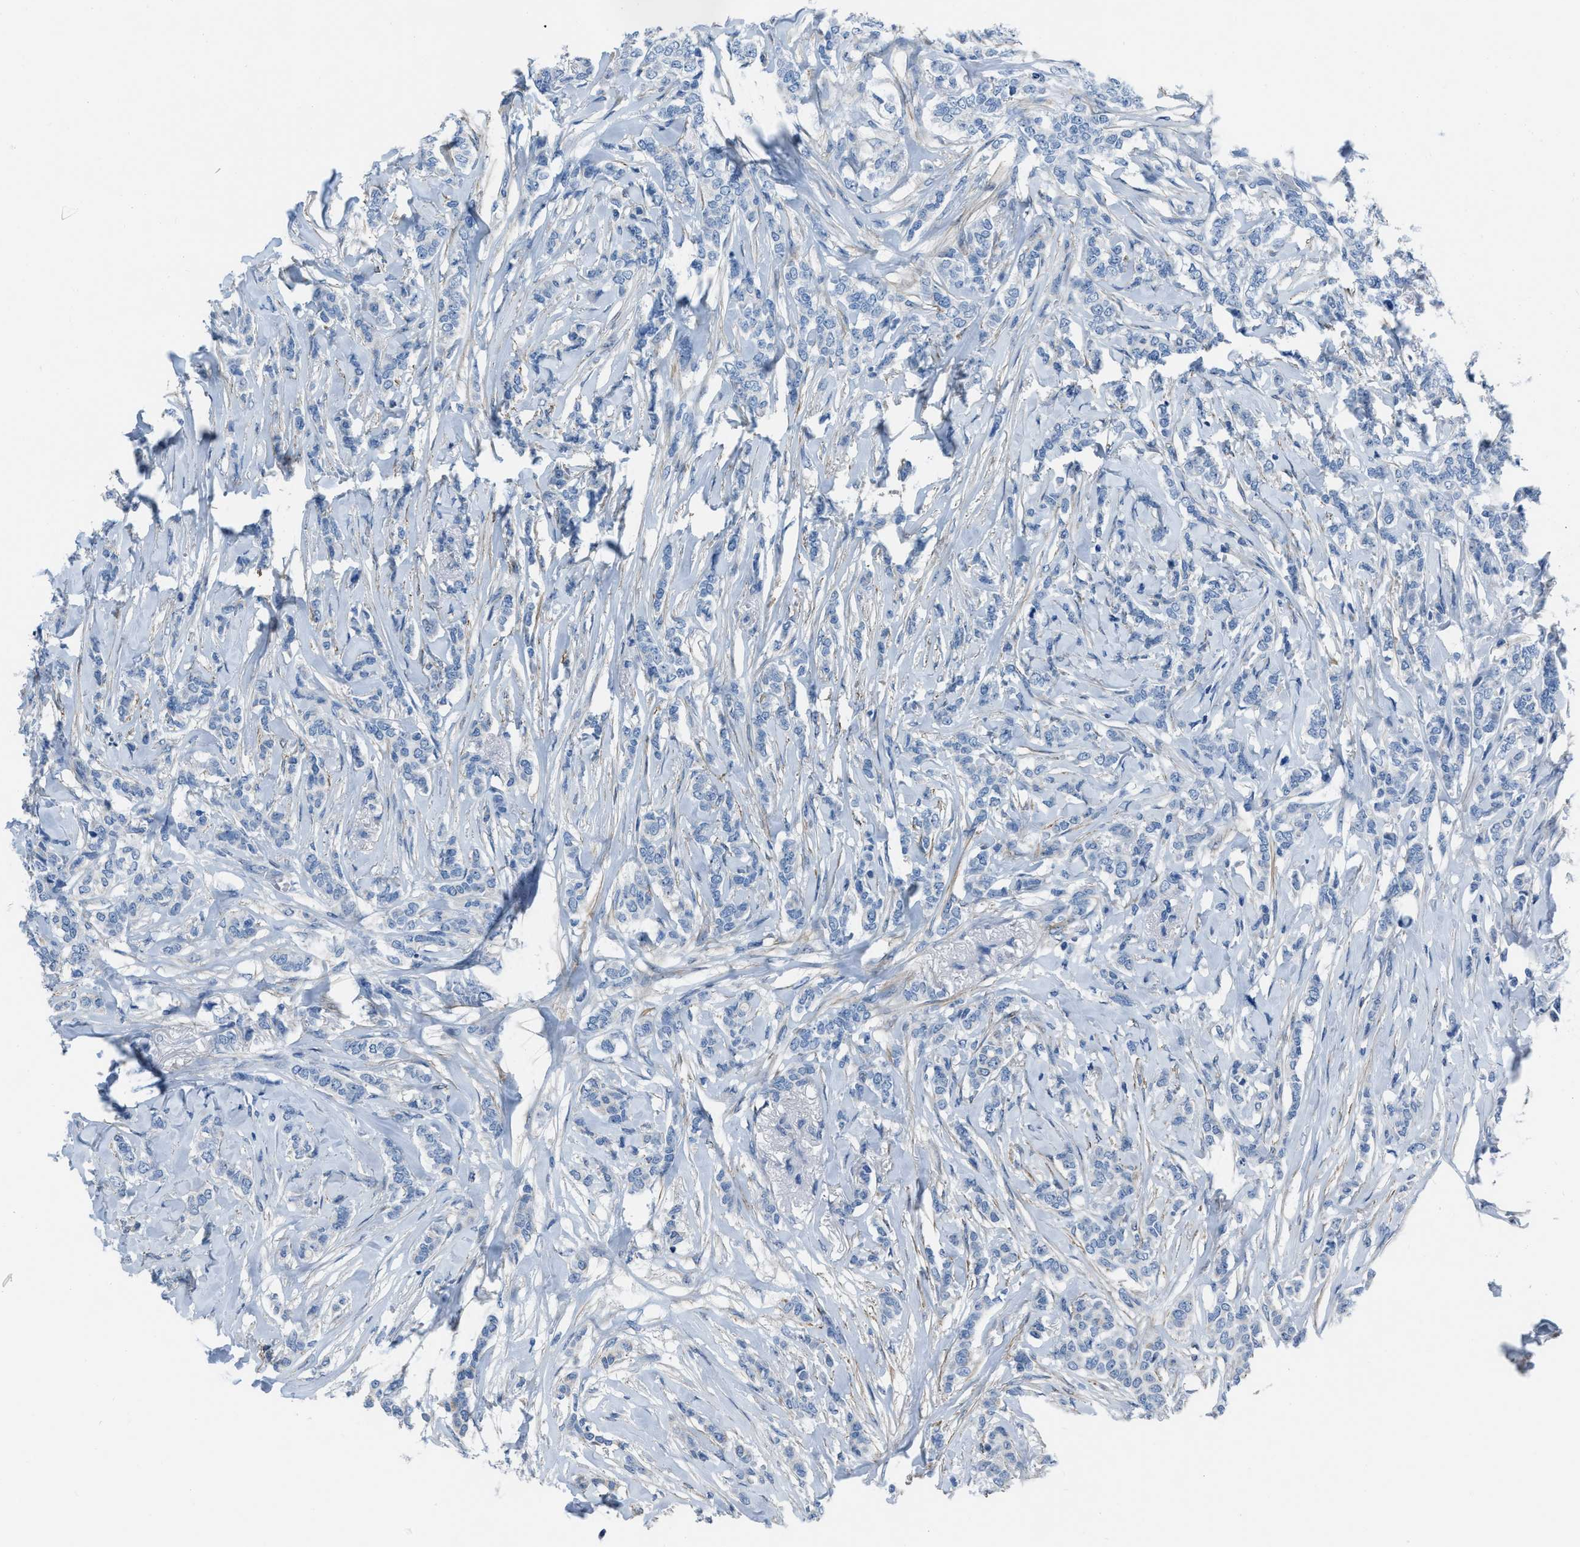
{"staining": {"intensity": "negative", "quantity": "none", "location": "none"}, "tissue": "breast cancer", "cell_type": "Tumor cells", "image_type": "cancer", "snomed": [{"axis": "morphology", "description": "Lobular carcinoma"}, {"axis": "topography", "description": "Skin"}, {"axis": "topography", "description": "Breast"}], "caption": "Tumor cells show no significant protein positivity in breast cancer (lobular carcinoma).", "gene": "SPATC1L", "patient": {"sex": "female", "age": 46}}